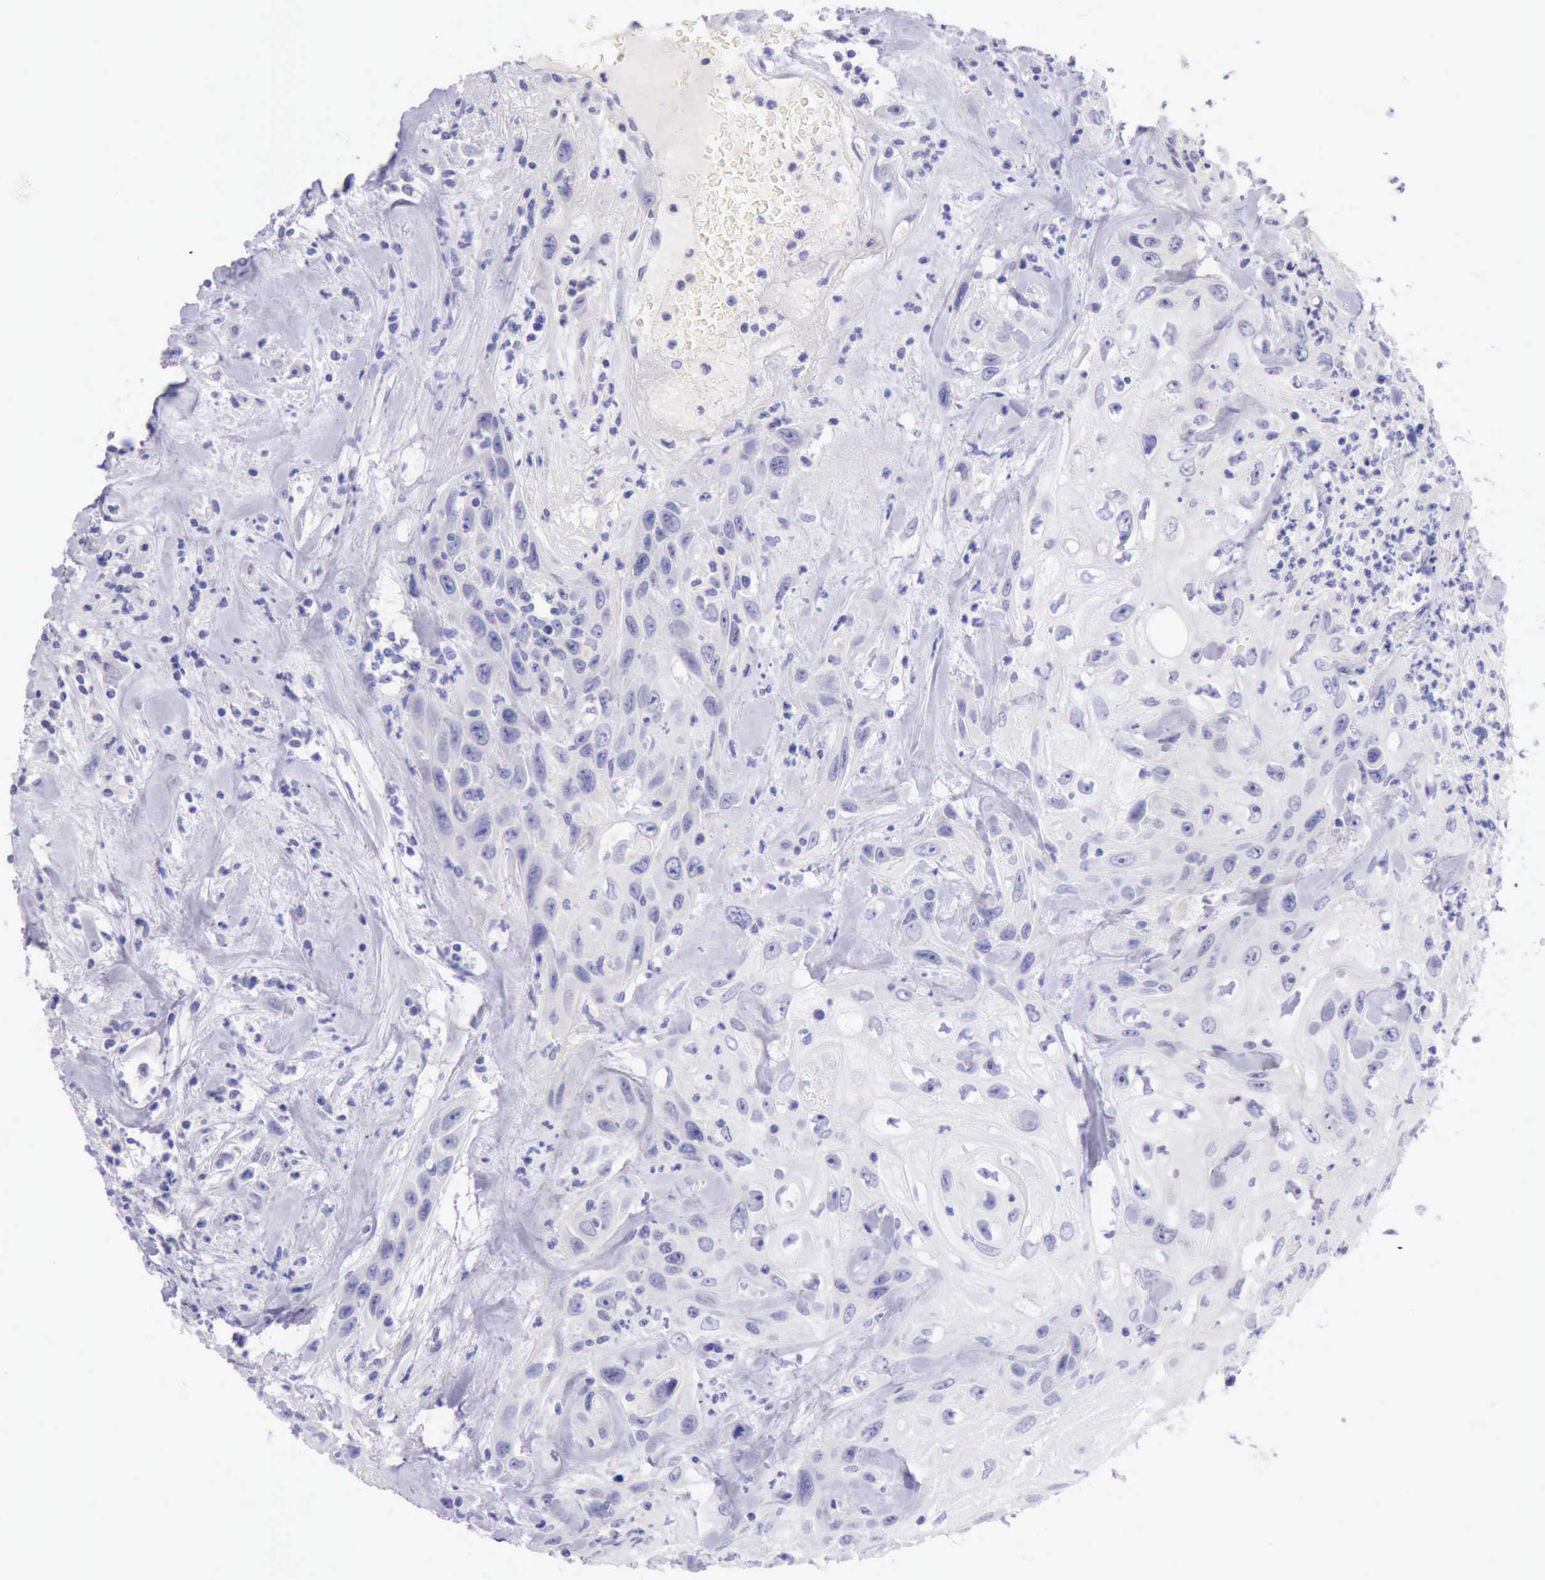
{"staining": {"intensity": "negative", "quantity": "none", "location": "none"}, "tissue": "urothelial cancer", "cell_type": "Tumor cells", "image_type": "cancer", "snomed": [{"axis": "morphology", "description": "Urothelial carcinoma, High grade"}, {"axis": "topography", "description": "Urinary bladder"}], "caption": "The photomicrograph demonstrates no staining of tumor cells in high-grade urothelial carcinoma.", "gene": "LRFN5", "patient": {"sex": "female", "age": 84}}